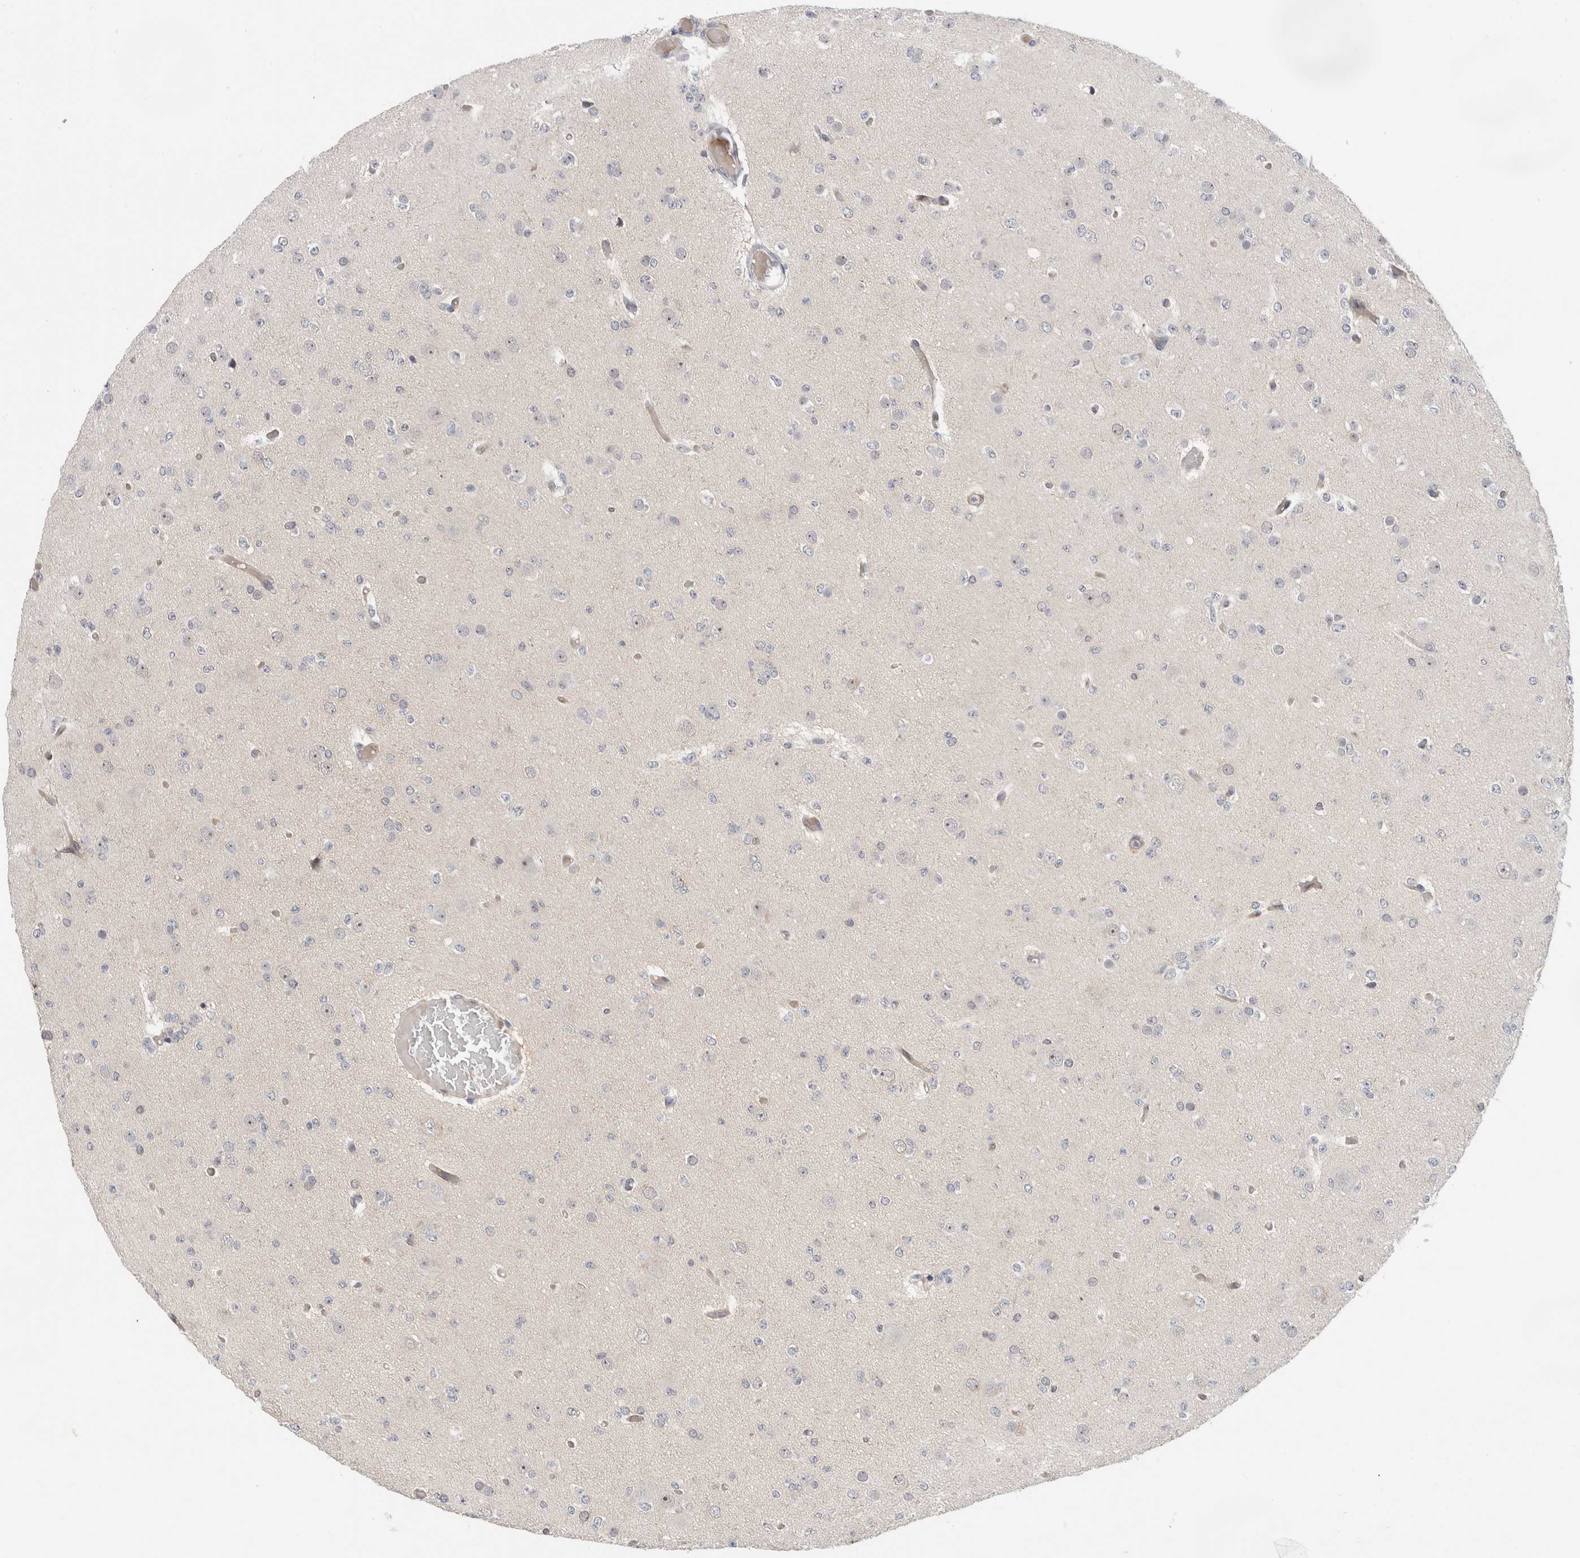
{"staining": {"intensity": "negative", "quantity": "none", "location": "none"}, "tissue": "glioma", "cell_type": "Tumor cells", "image_type": "cancer", "snomed": [{"axis": "morphology", "description": "Glioma, malignant, Low grade"}, {"axis": "topography", "description": "Brain"}], "caption": "DAB immunohistochemical staining of glioma demonstrates no significant positivity in tumor cells. Nuclei are stained in blue.", "gene": "HCN3", "patient": {"sex": "female", "age": 22}}